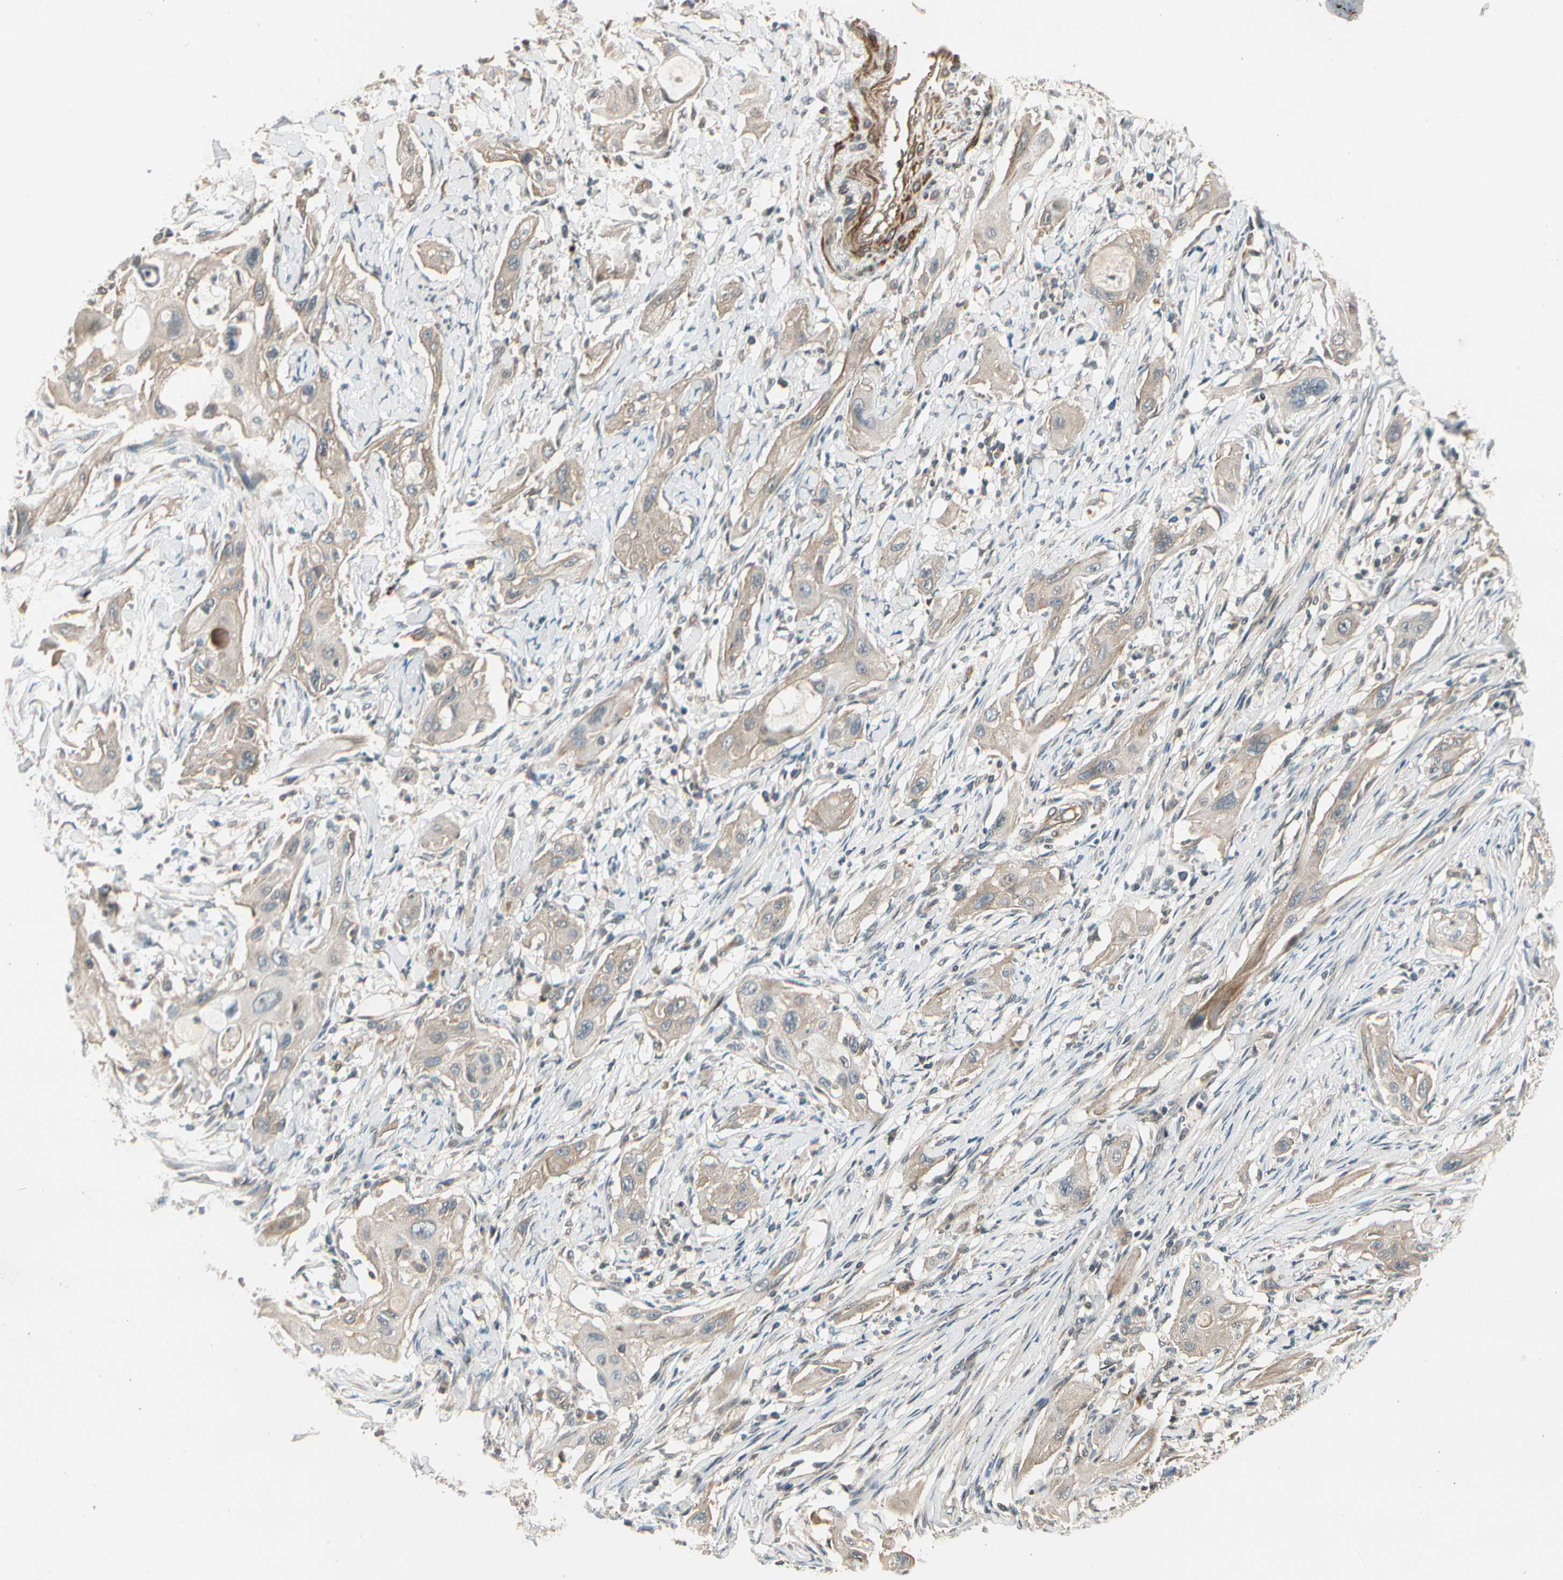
{"staining": {"intensity": "weak", "quantity": ">75%", "location": "cytoplasmic/membranous"}, "tissue": "lung cancer", "cell_type": "Tumor cells", "image_type": "cancer", "snomed": [{"axis": "morphology", "description": "Squamous cell carcinoma, NOS"}, {"axis": "topography", "description": "Lung"}], "caption": "Immunohistochemistry (IHC) staining of lung cancer (squamous cell carcinoma), which exhibits low levels of weak cytoplasmic/membranous positivity in about >75% of tumor cells indicating weak cytoplasmic/membranous protein positivity. The staining was performed using DAB (brown) for protein detection and nuclei were counterstained in hematoxylin (blue).", "gene": "ACVR1", "patient": {"sex": "female", "age": 47}}